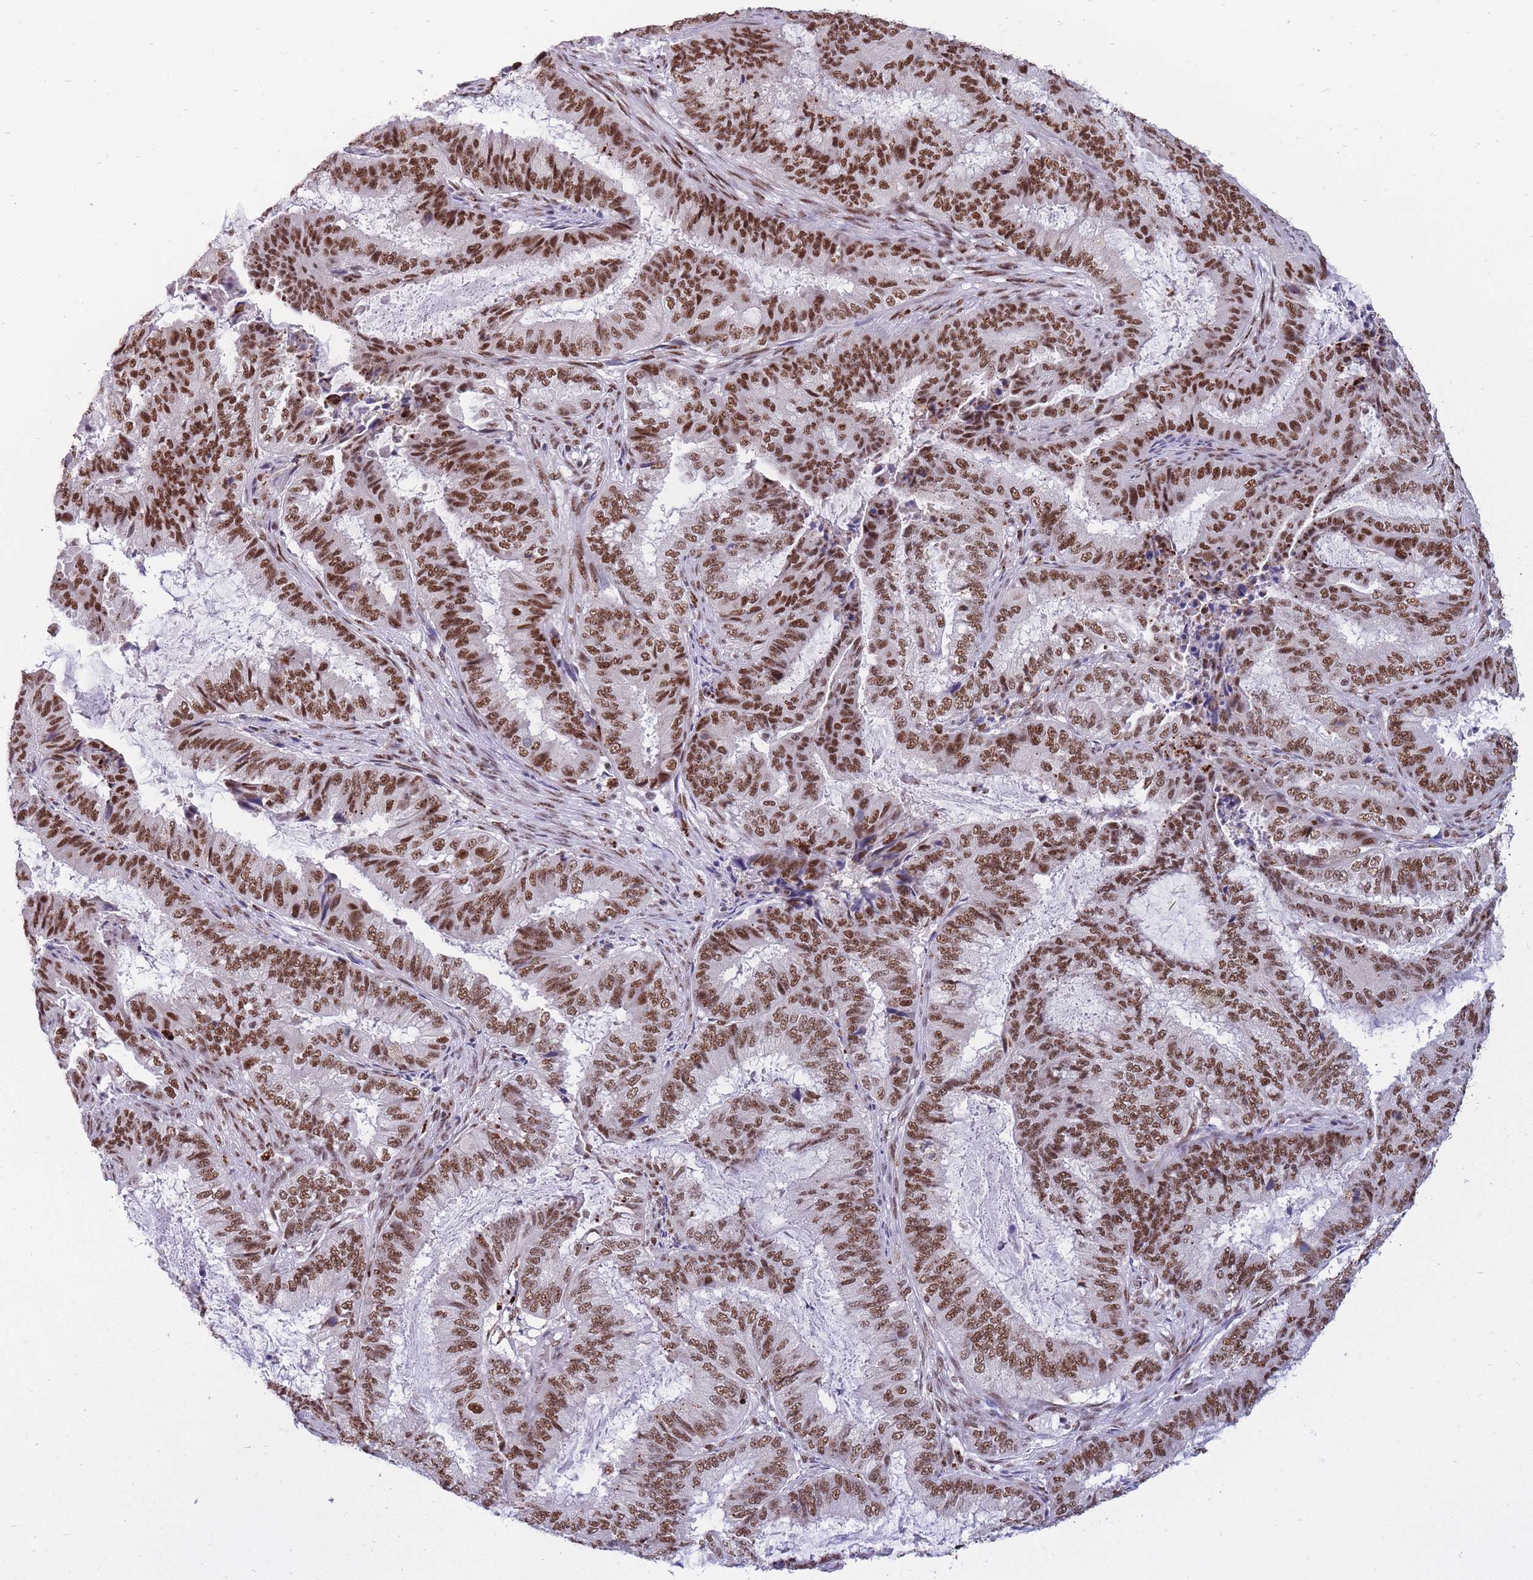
{"staining": {"intensity": "moderate", "quantity": ">75%", "location": "nuclear"}, "tissue": "endometrial cancer", "cell_type": "Tumor cells", "image_type": "cancer", "snomed": [{"axis": "morphology", "description": "Adenocarcinoma, NOS"}, {"axis": "topography", "description": "Endometrium"}], "caption": "Human endometrial adenocarcinoma stained for a protein (brown) demonstrates moderate nuclear positive positivity in about >75% of tumor cells.", "gene": "PRPF19", "patient": {"sex": "female", "age": 51}}